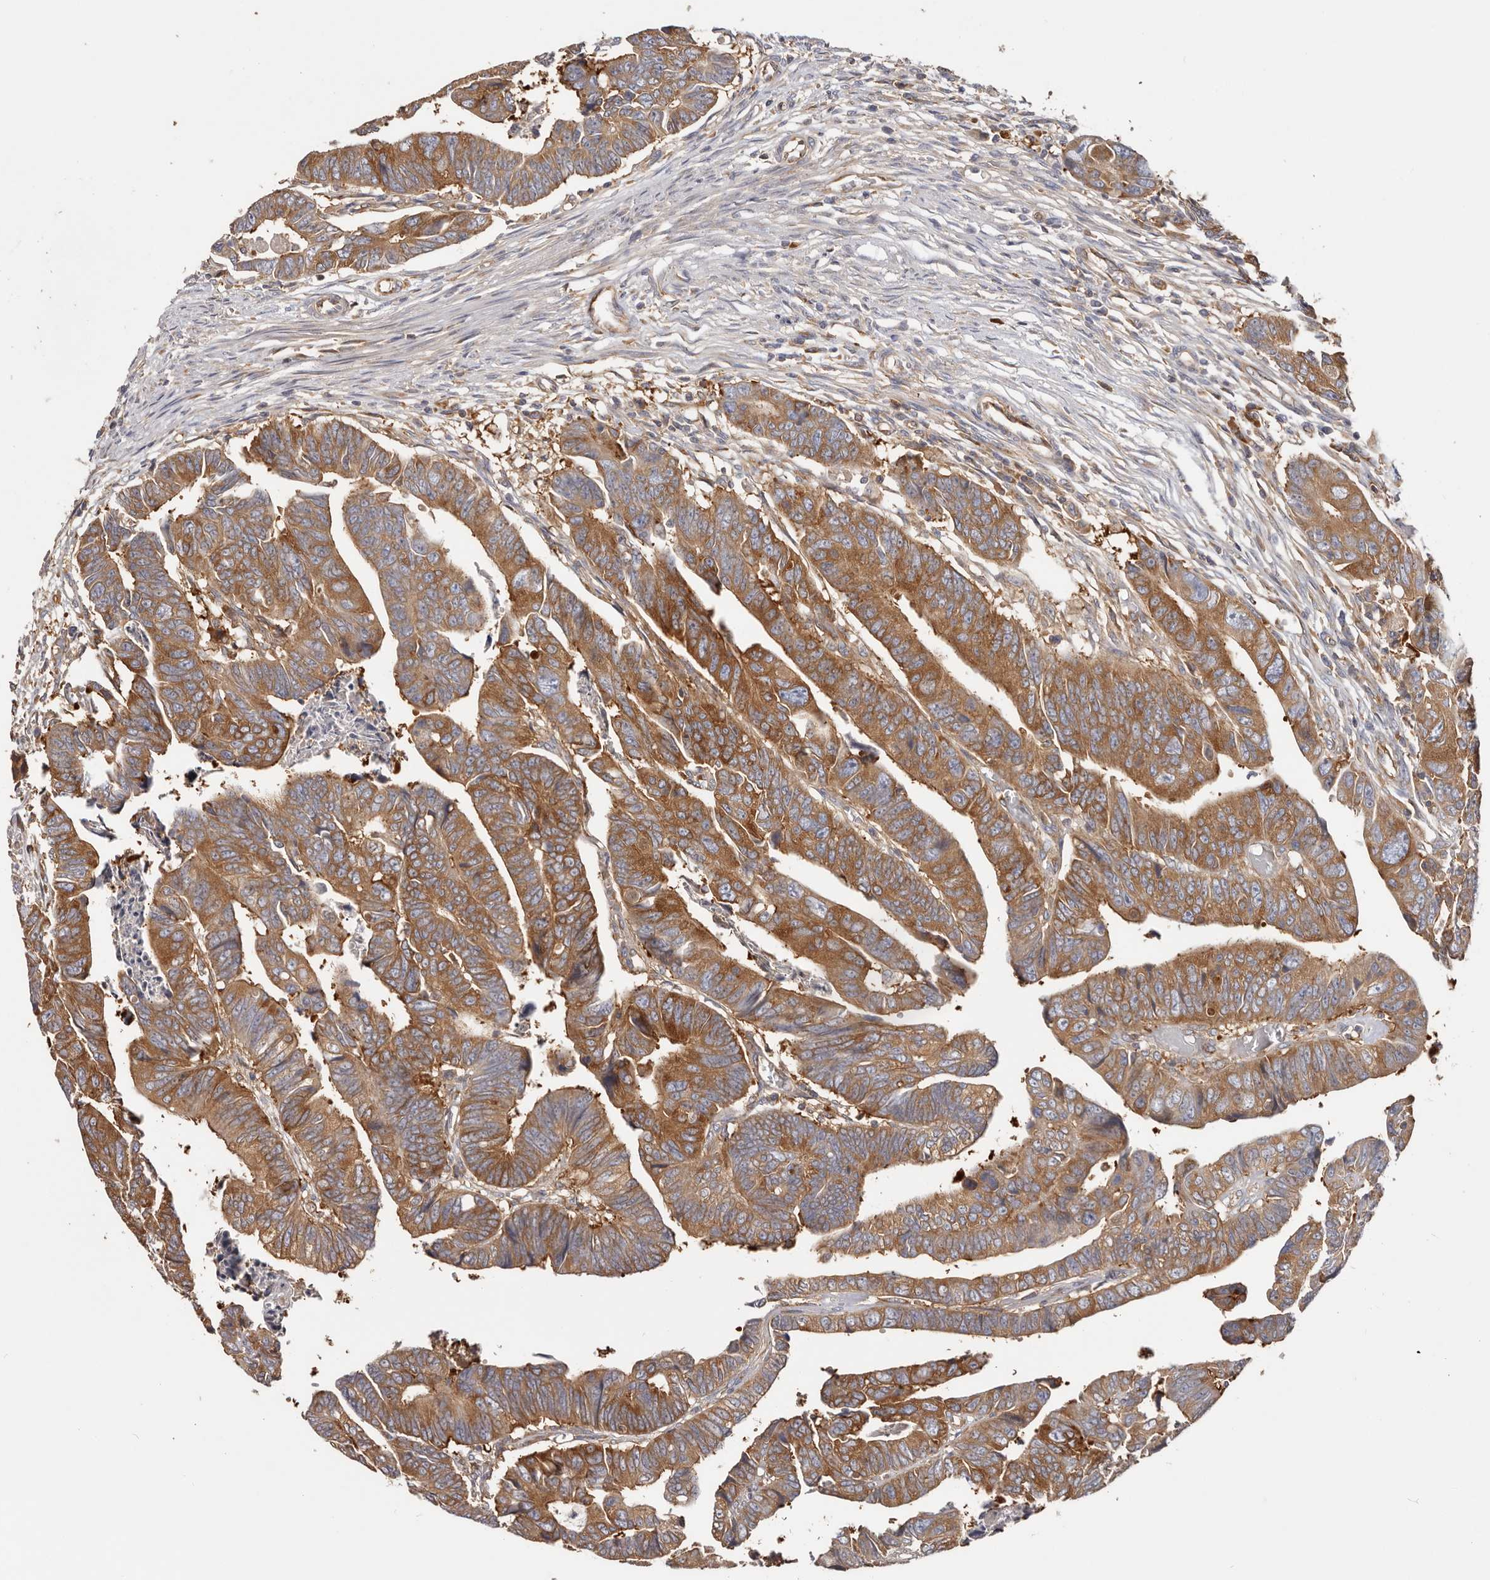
{"staining": {"intensity": "moderate", "quantity": ">75%", "location": "cytoplasmic/membranous"}, "tissue": "colorectal cancer", "cell_type": "Tumor cells", "image_type": "cancer", "snomed": [{"axis": "morphology", "description": "Adenocarcinoma, NOS"}, {"axis": "topography", "description": "Rectum"}], "caption": "Colorectal adenocarcinoma stained with a brown dye exhibits moderate cytoplasmic/membranous positive positivity in about >75% of tumor cells.", "gene": "EPRS1", "patient": {"sex": "female", "age": 65}}